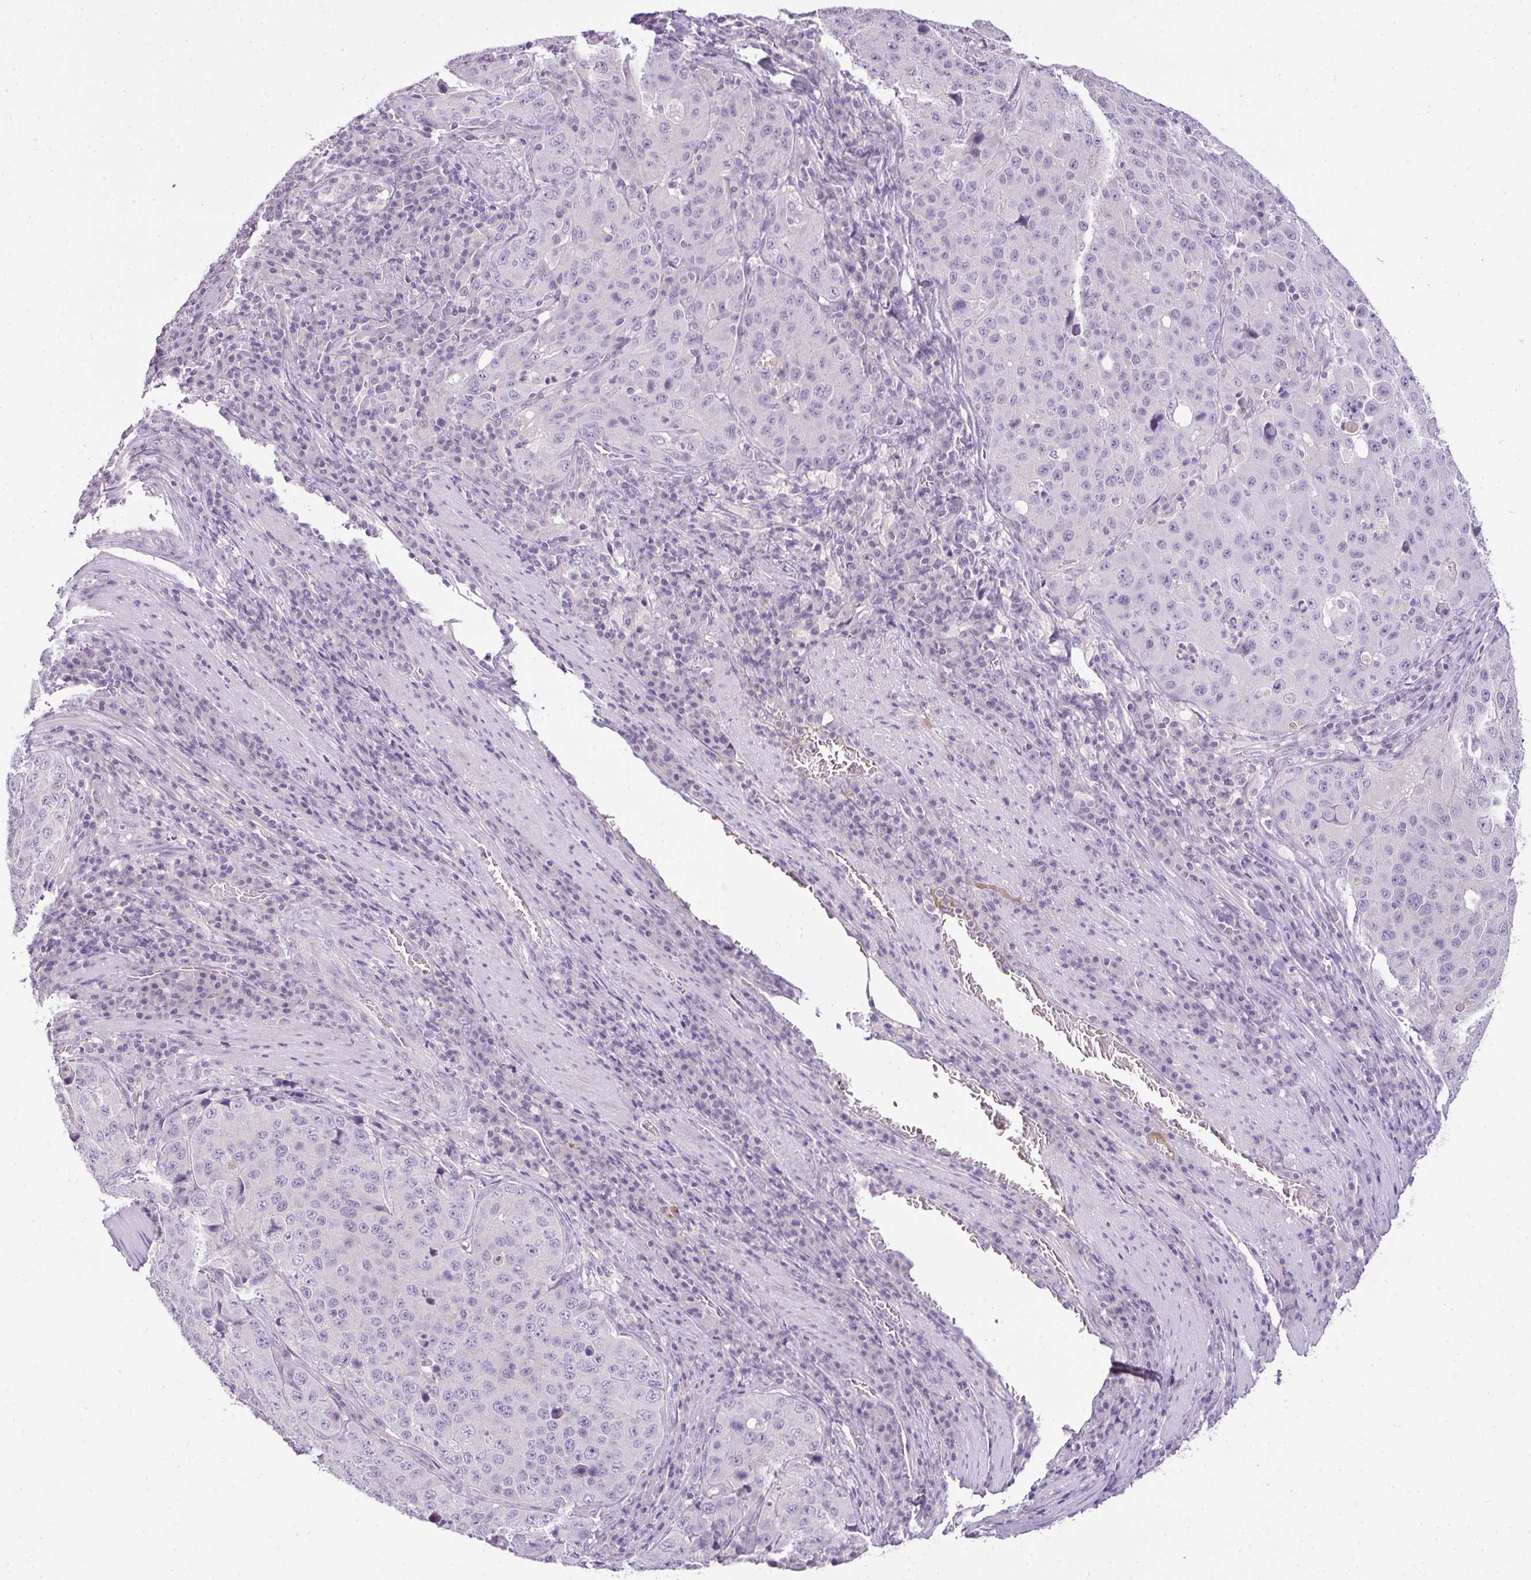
{"staining": {"intensity": "negative", "quantity": "none", "location": "none"}, "tissue": "stomach cancer", "cell_type": "Tumor cells", "image_type": "cancer", "snomed": [{"axis": "morphology", "description": "Adenocarcinoma, NOS"}, {"axis": "topography", "description": "Stomach"}], "caption": "Tumor cells are negative for brown protein staining in stomach adenocarcinoma.", "gene": "CMPK1", "patient": {"sex": "male", "age": 71}}